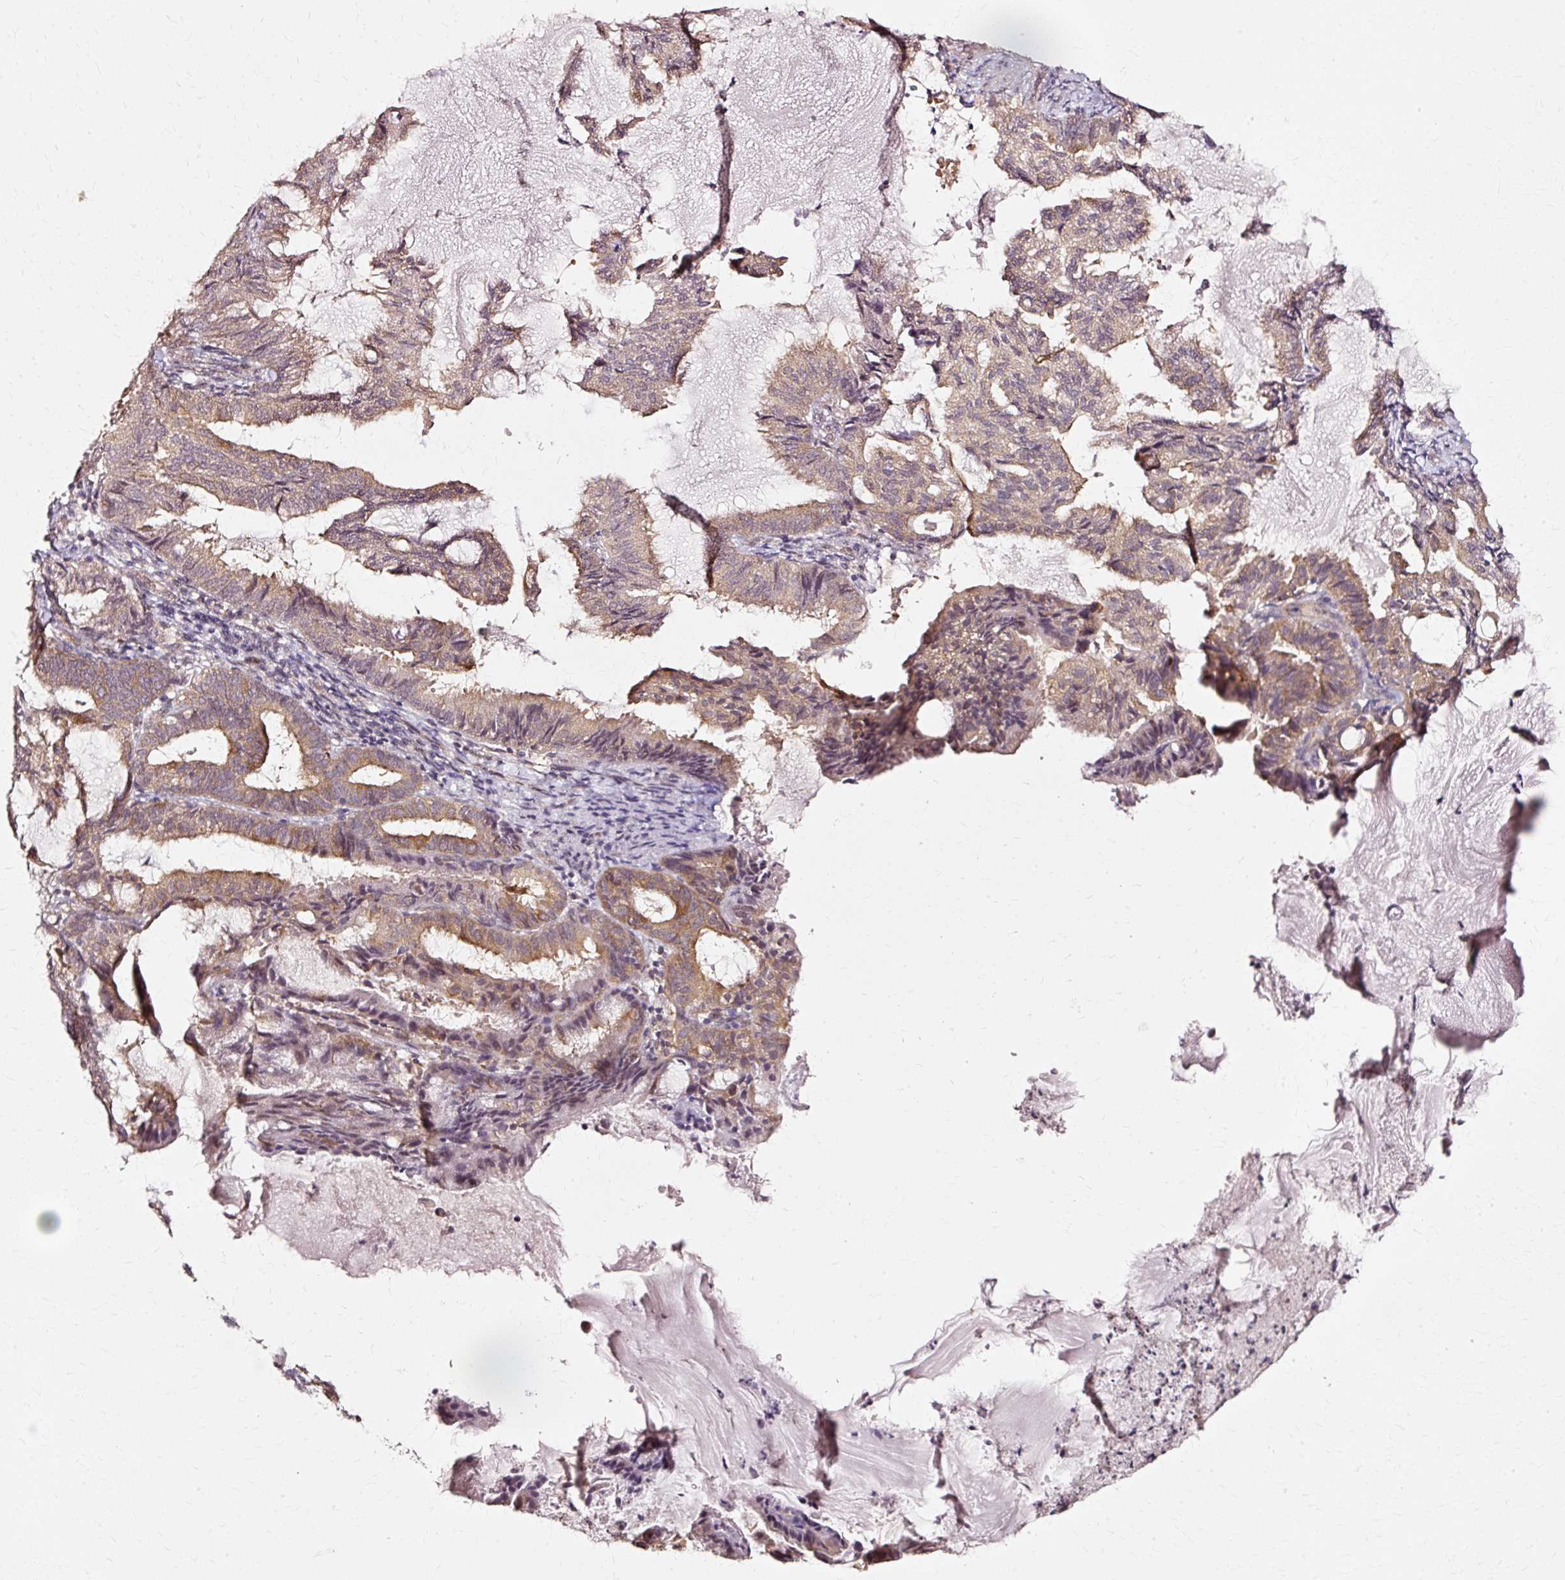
{"staining": {"intensity": "moderate", "quantity": ">75%", "location": "cytoplasmic/membranous"}, "tissue": "endometrial cancer", "cell_type": "Tumor cells", "image_type": "cancer", "snomed": [{"axis": "morphology", "description": "Adenocarcinoma, NOS"}, {"axis": "topography", "description": "Endometrium"}], "caption": "Immunohistochemistry of adenocarcinoma (endometrial) displays medium levels of moderate cytoplasmic/membranous staining in about >75% of tumor cells.", "gene": "RGPD5", "patient": {"sex": "female", "age": 86}}